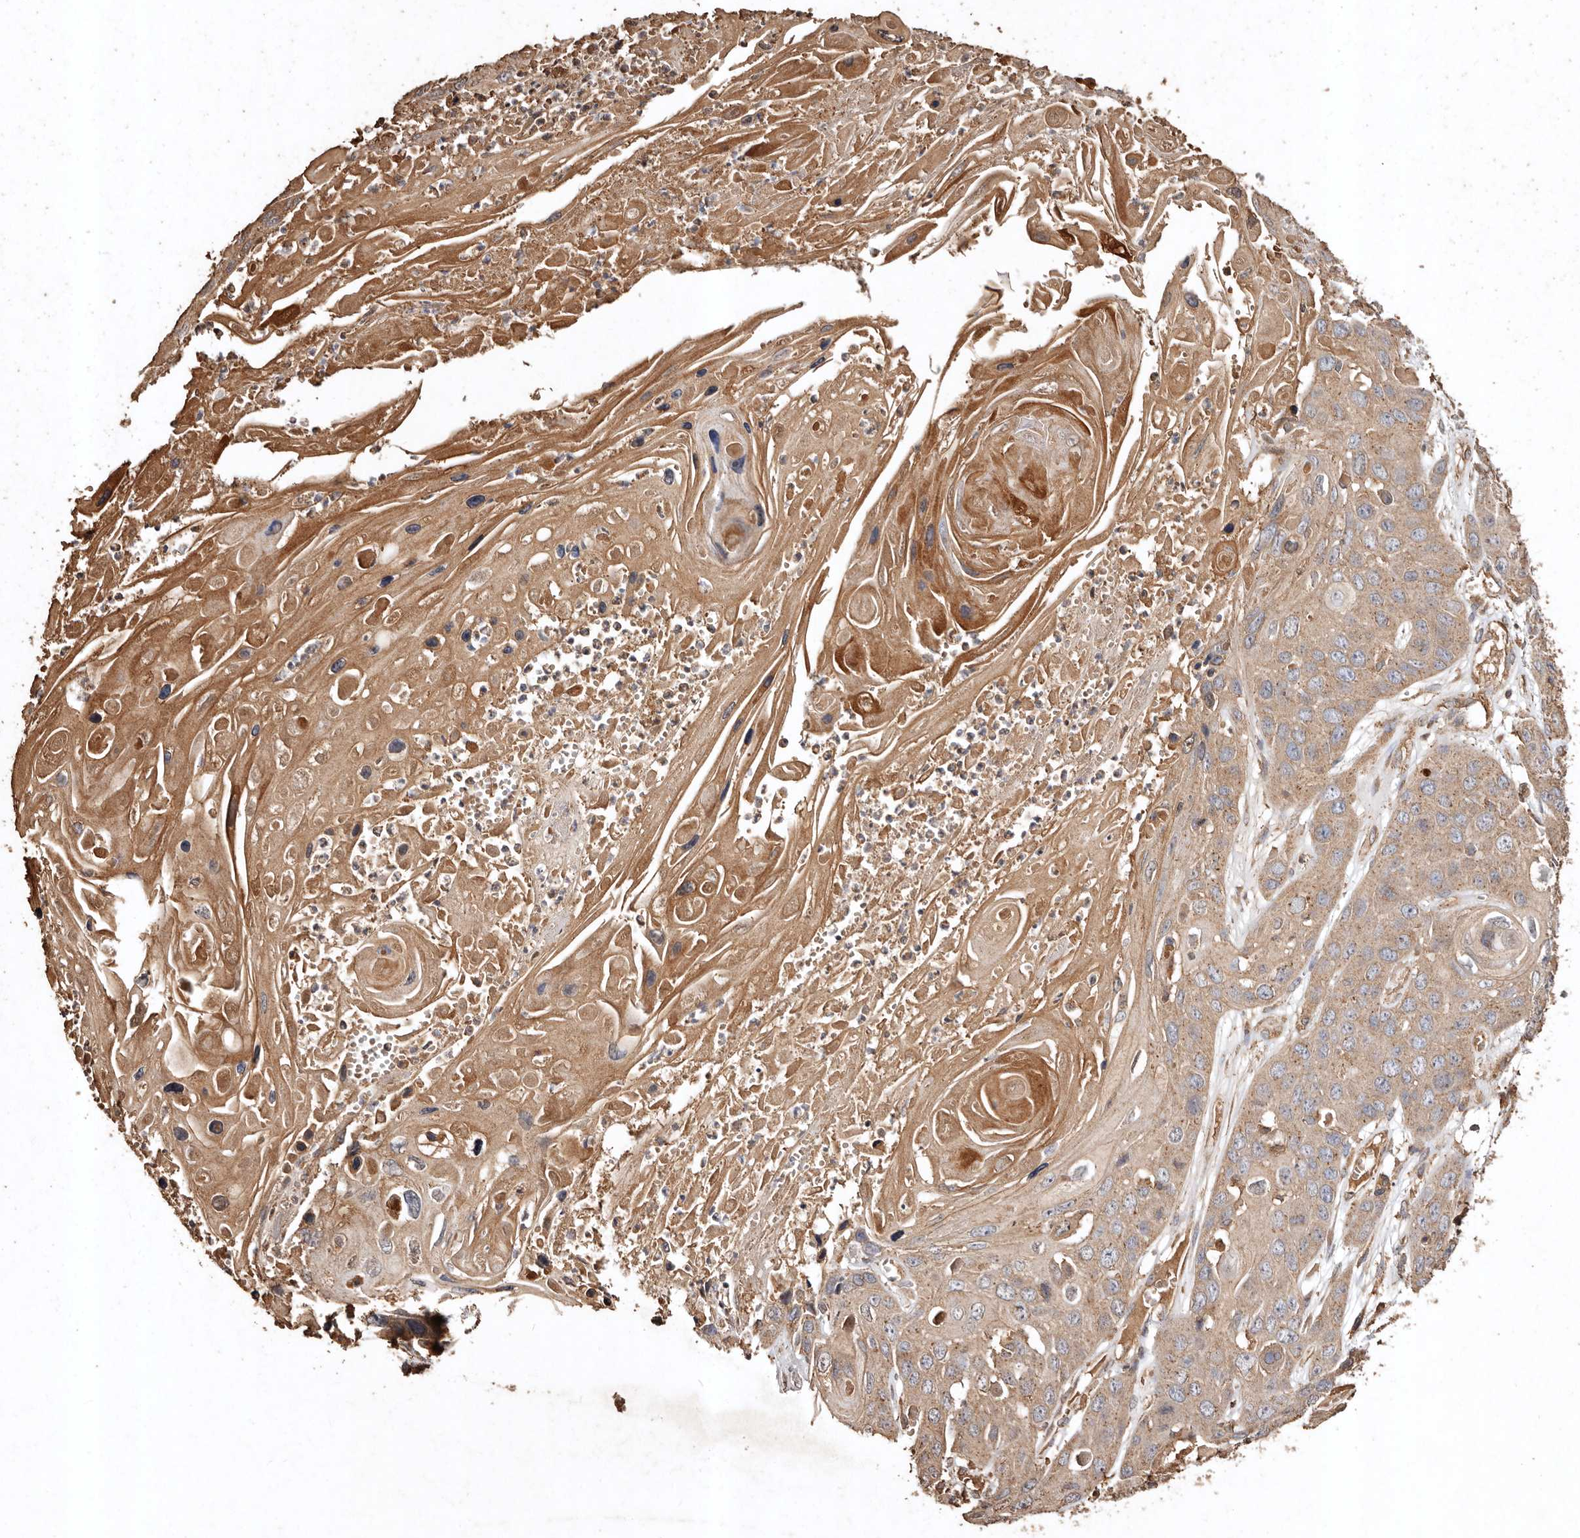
{"staining": {"intensity": "moderate", "quantity": ">75%", "location": "cytoplasmic/membranous"}, "tissue": "skin cancer", "cell_type": "Tumor cells", "image_type": "cancer", "snomed": [{"axis": "morphology", "description": "Squamous cell carcinoma, NOS"}, {"axis": "topography", "description": "Skin"}], "caption": "An immunohistochemistry photomicrograph of neoplastic tissue is shown. Protein staining in brown labels moderate cytoplasmic/membranous positivity in skin cancer (squamous cell carcinoma) within tumor cells.", "gene": "FARS2", "patient": {"sex": "male", "age": 55}}